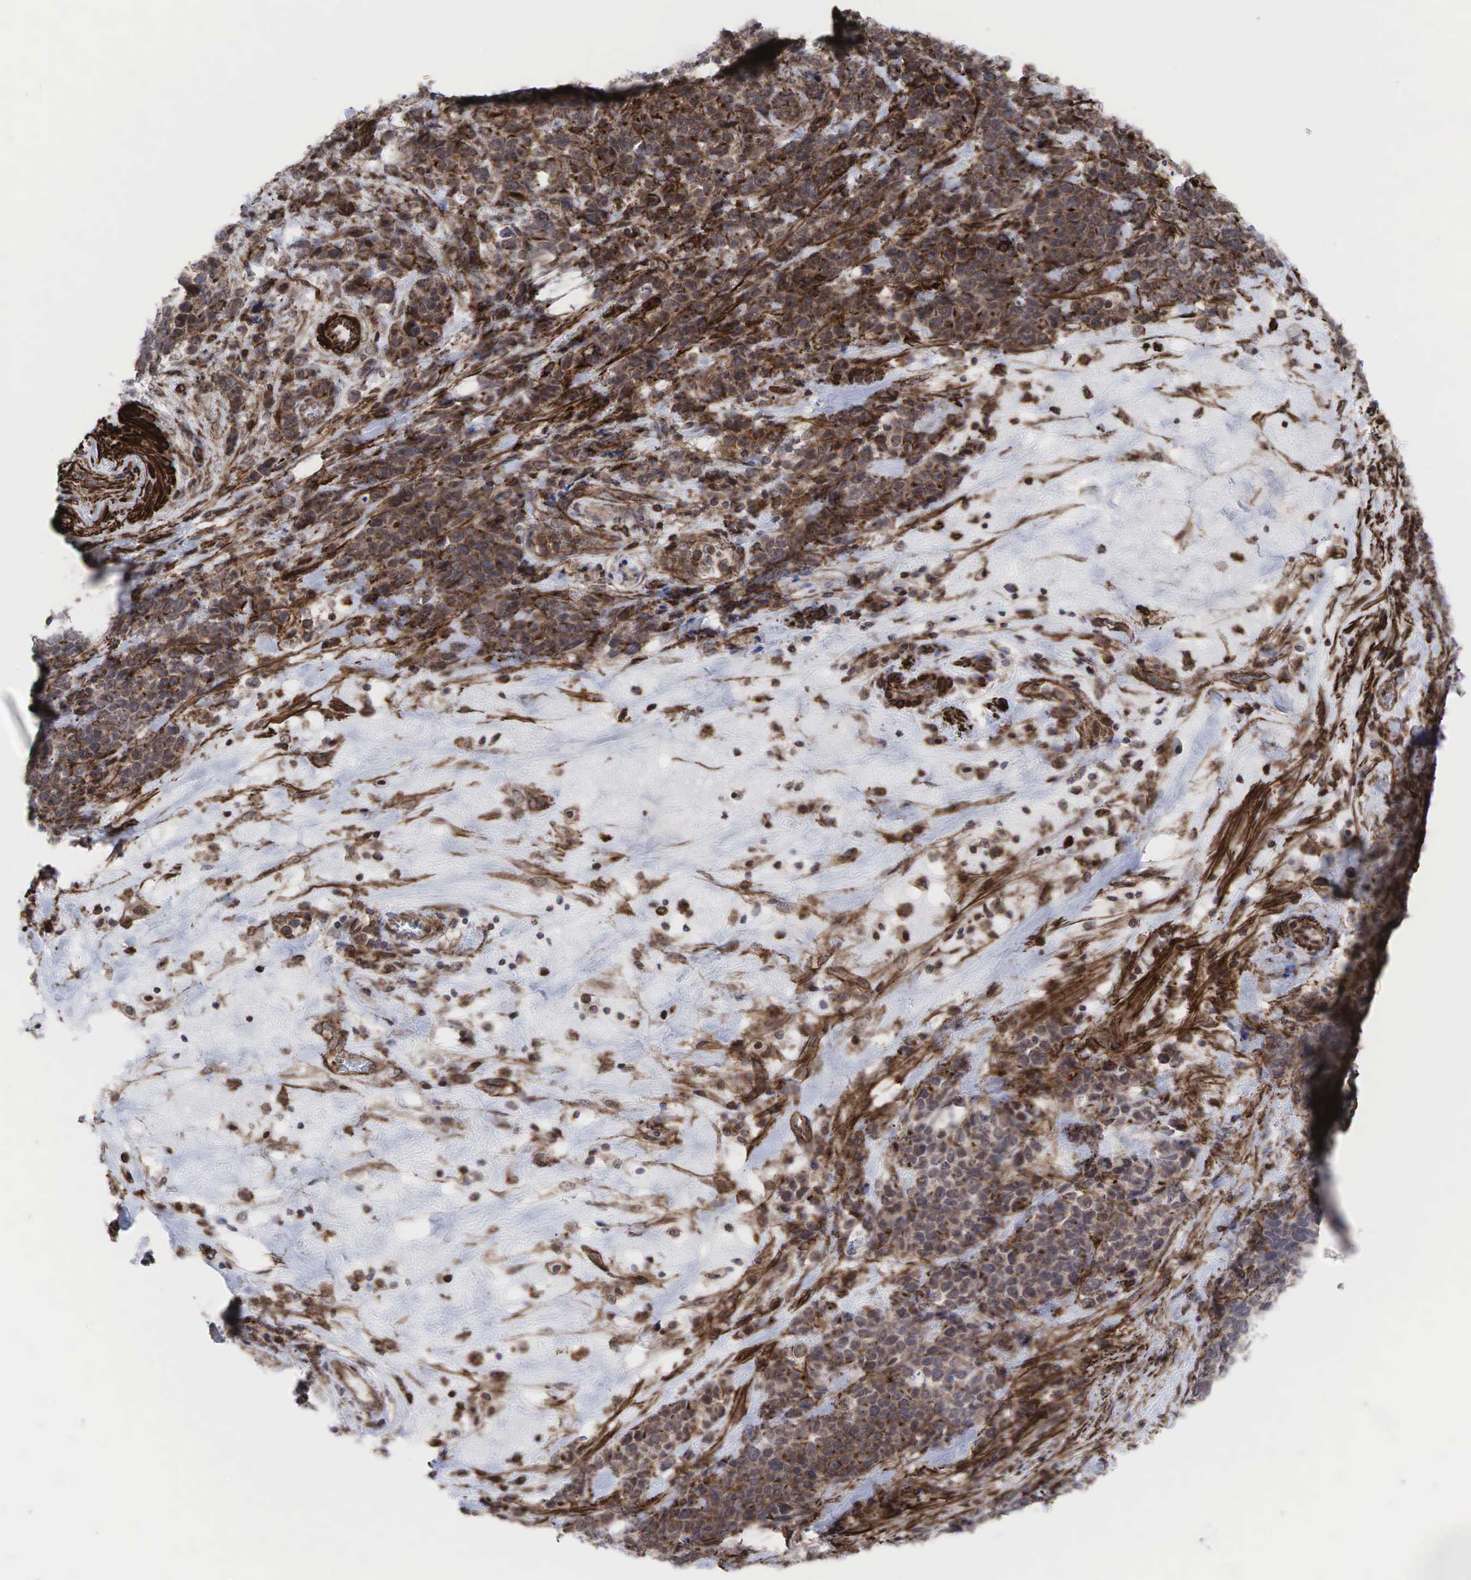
{"staining": {"intensity": "weak", "quantity": ">75%", "location": "cytoplasmic/membranous"}, "tissue": "stomach cancer", "cell_type": "Tumor cells", "image_type": "cancer", "snomed": [{"axis": "morphology", "description": "Adenocarcinoma, NOS"}, {"axis": "topography", "description": "Stomach, upper"}], "caption": "Immunohistochemistry histopathology image of neoplastic tissue: human stomach cancer stained using IHC shows low levels of weak protein expression localized specifically in the cytoplasmic/membranous of tumor cells, appearing as a cytoplasmic/membranous brown color.", "gene": "GPRASP1", "patient": {"sex": "male", "age": 71}}